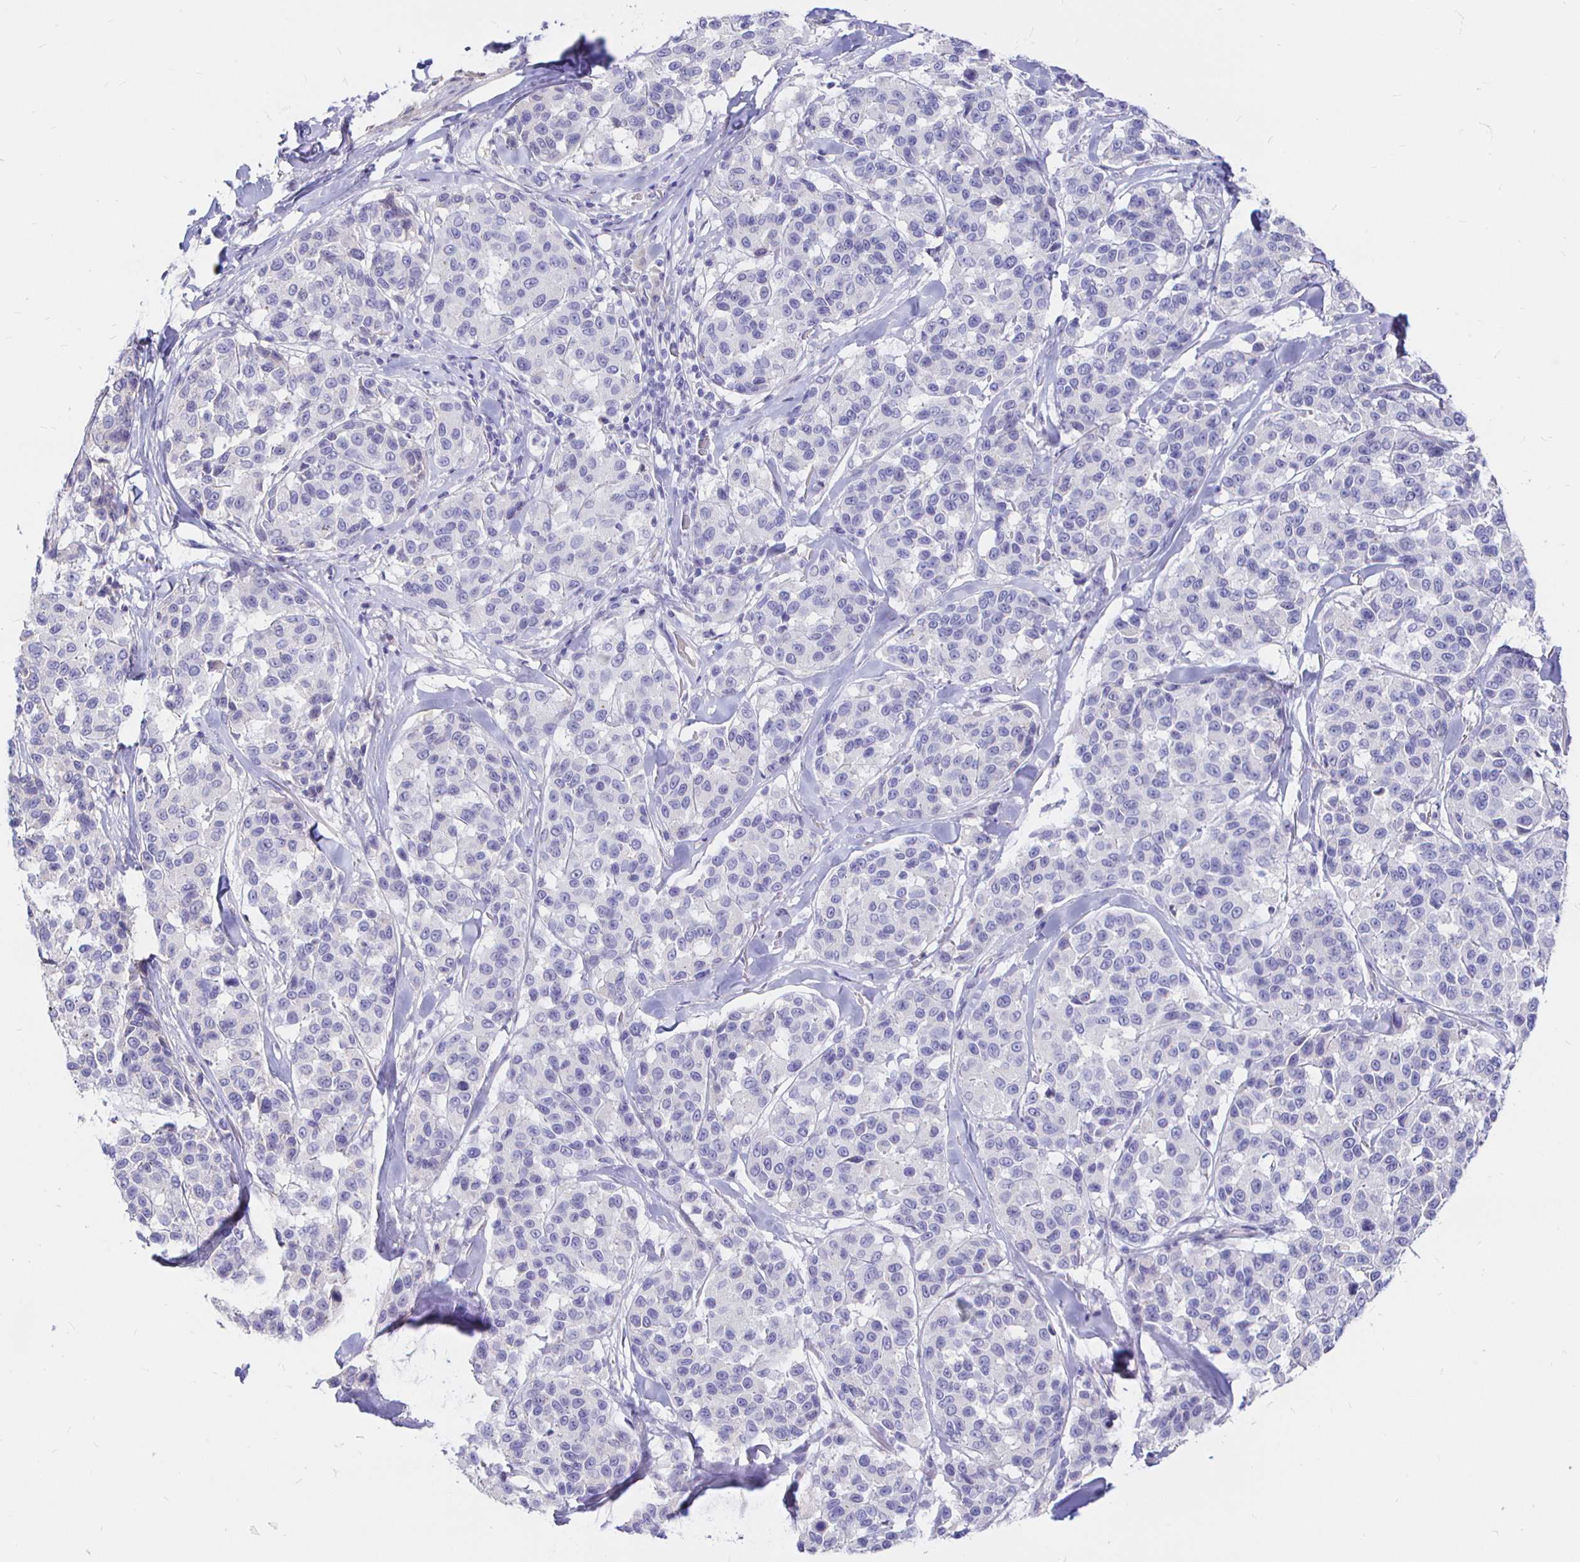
{"staining": {"intensity": "negative", "quantity": "none", "location": "none"}, "tissue": "melanoma", "cell_type": "Tumor cells", "image_type": "cancer", "snomed": [{"axis": "morphology", "description": "Malignant melanoma, NOS"}, {"axis": "topography", "description": "Skin"}], "caption": "There is no significant positivity in tumor cells of melanoma.", "gene": "NECAB1", "patient": {"sex": "female", "age": 66}}